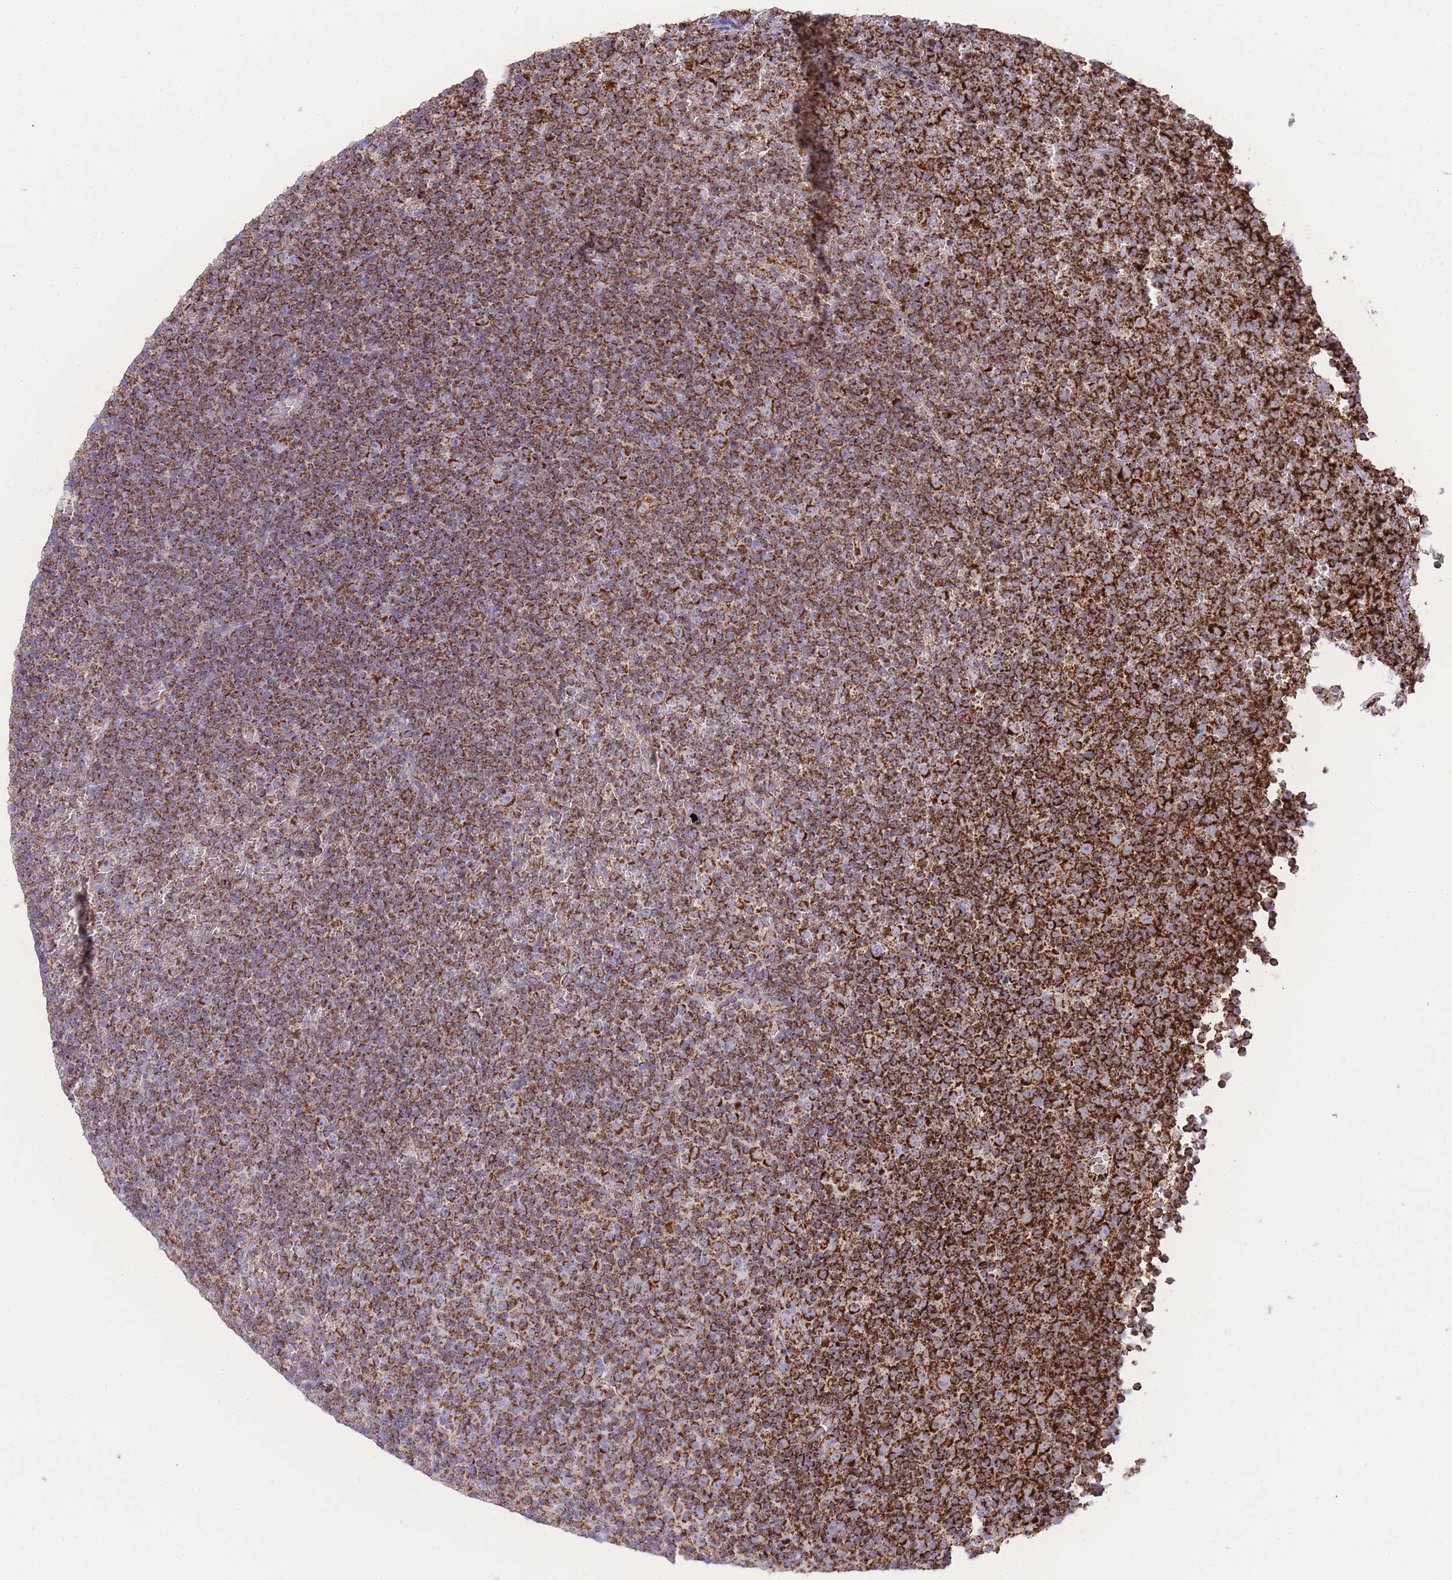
{"staining": {"intensity": "strong", "quantity": ">75%", "location": "cytoplasmic/membranous"}, "tissue": "lymphoma", "cell_type": "Tumor cells", "image_type": "cancer", "snomed": [{"axis": "morphology", "description": "Malignant lymphoma, non-Hodgkin's type, Low grade"}, {"axis": "topography", "description": "Lymph node"}], "caption": "An IHC micrograph of tumor tissue is shown. Protein staining in brown shows strong cytoplasmic/membranous positivity in lymphoma within tumor cells. The staining was performed using DAB (3,3'-diaminobenzidine) to visualize the protein expression in brown, while the nuclei were stained in blue with hematoxylin (Magnification: 20x).", "gene": "GSTM1", "patient": {"sex": "female", "age": 67}}